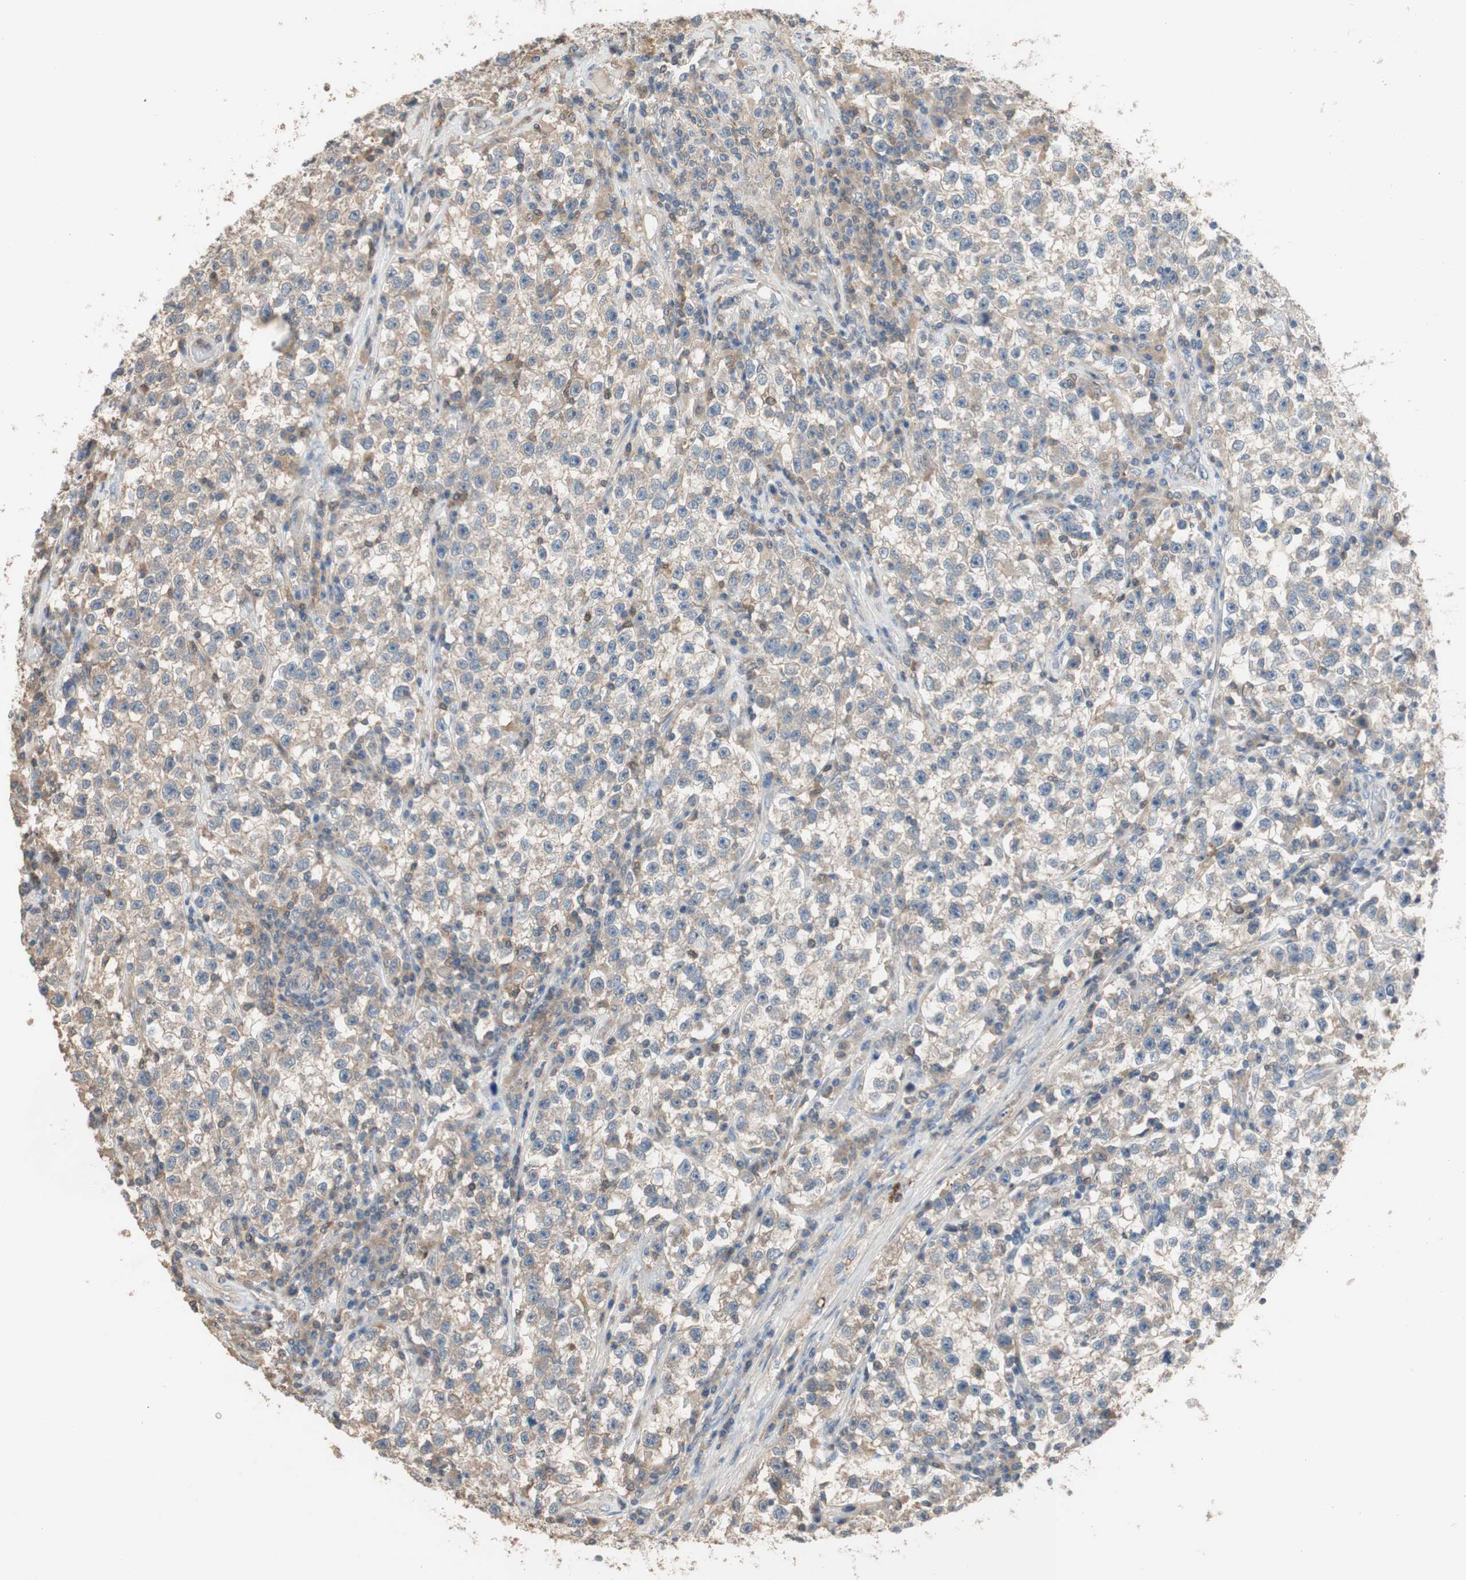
{"staining": {"intensity": "weak", "quantity": ">75%", "location": "cytoplasmic/membranous"}, "tissue": "testis cancer", "cell_type": "Tumor cells", "image_type": "cancer", "snomed": [{"axis": "morphology", "description": "Seminoma, NOS"}, {"axis": "topography", "description": "Testis"}], "caption": "This photomicrograph exhibits testis cancer (seminoma) stained with immunohistochemistry (IHC) to label a protein in brown. The cytoplasmic/membranous of tumor cells show weak positivity for the protein. Nuclei are counter-stained blue.", "gene": "ADAP1", "patient": {"sex": "male", "age": 22}}